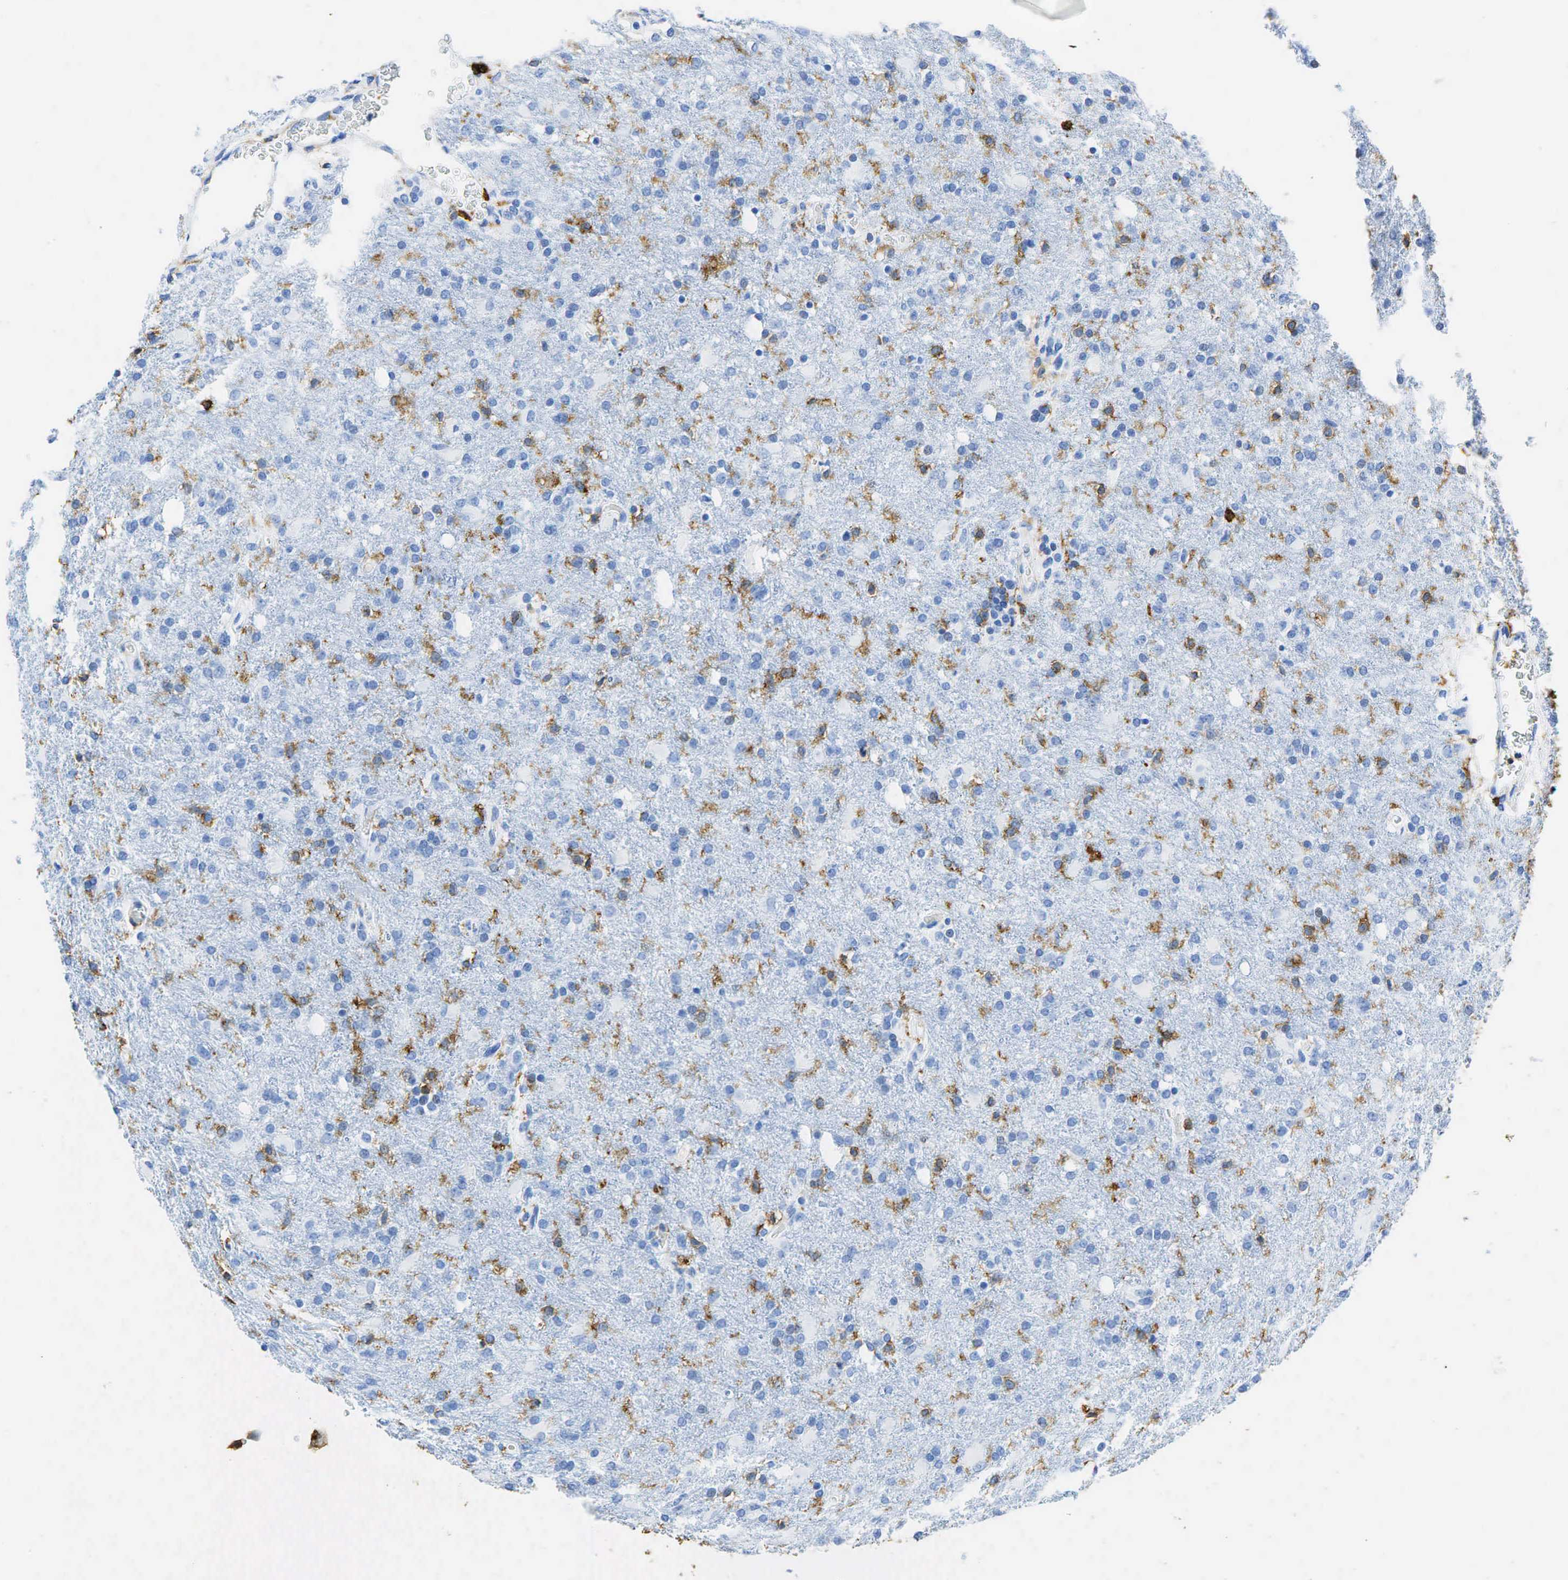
{"staining": {"intensity": "negative", "quantity": "none", "location": "none"}, "tissue": "glioma", "cell_type": "Tumor cells", "image_type": "cancer", "snomed": [{"axis": "morphology", "description": "Glioma, malignant, High grade"}, {"axis": "topography", "description": "Brain"}], "caption": "High power microscopy image of an immunohistochemistry (IHC) micrograph of malignant glioma (high-grade), revealing no significant staining in tumor cells. (DAB (3,3'-diaminobenzidine) IHC with hematoxylin counter stain).", "gene": "PTPRC", "patient": {"sex": "male", "age": 68}}